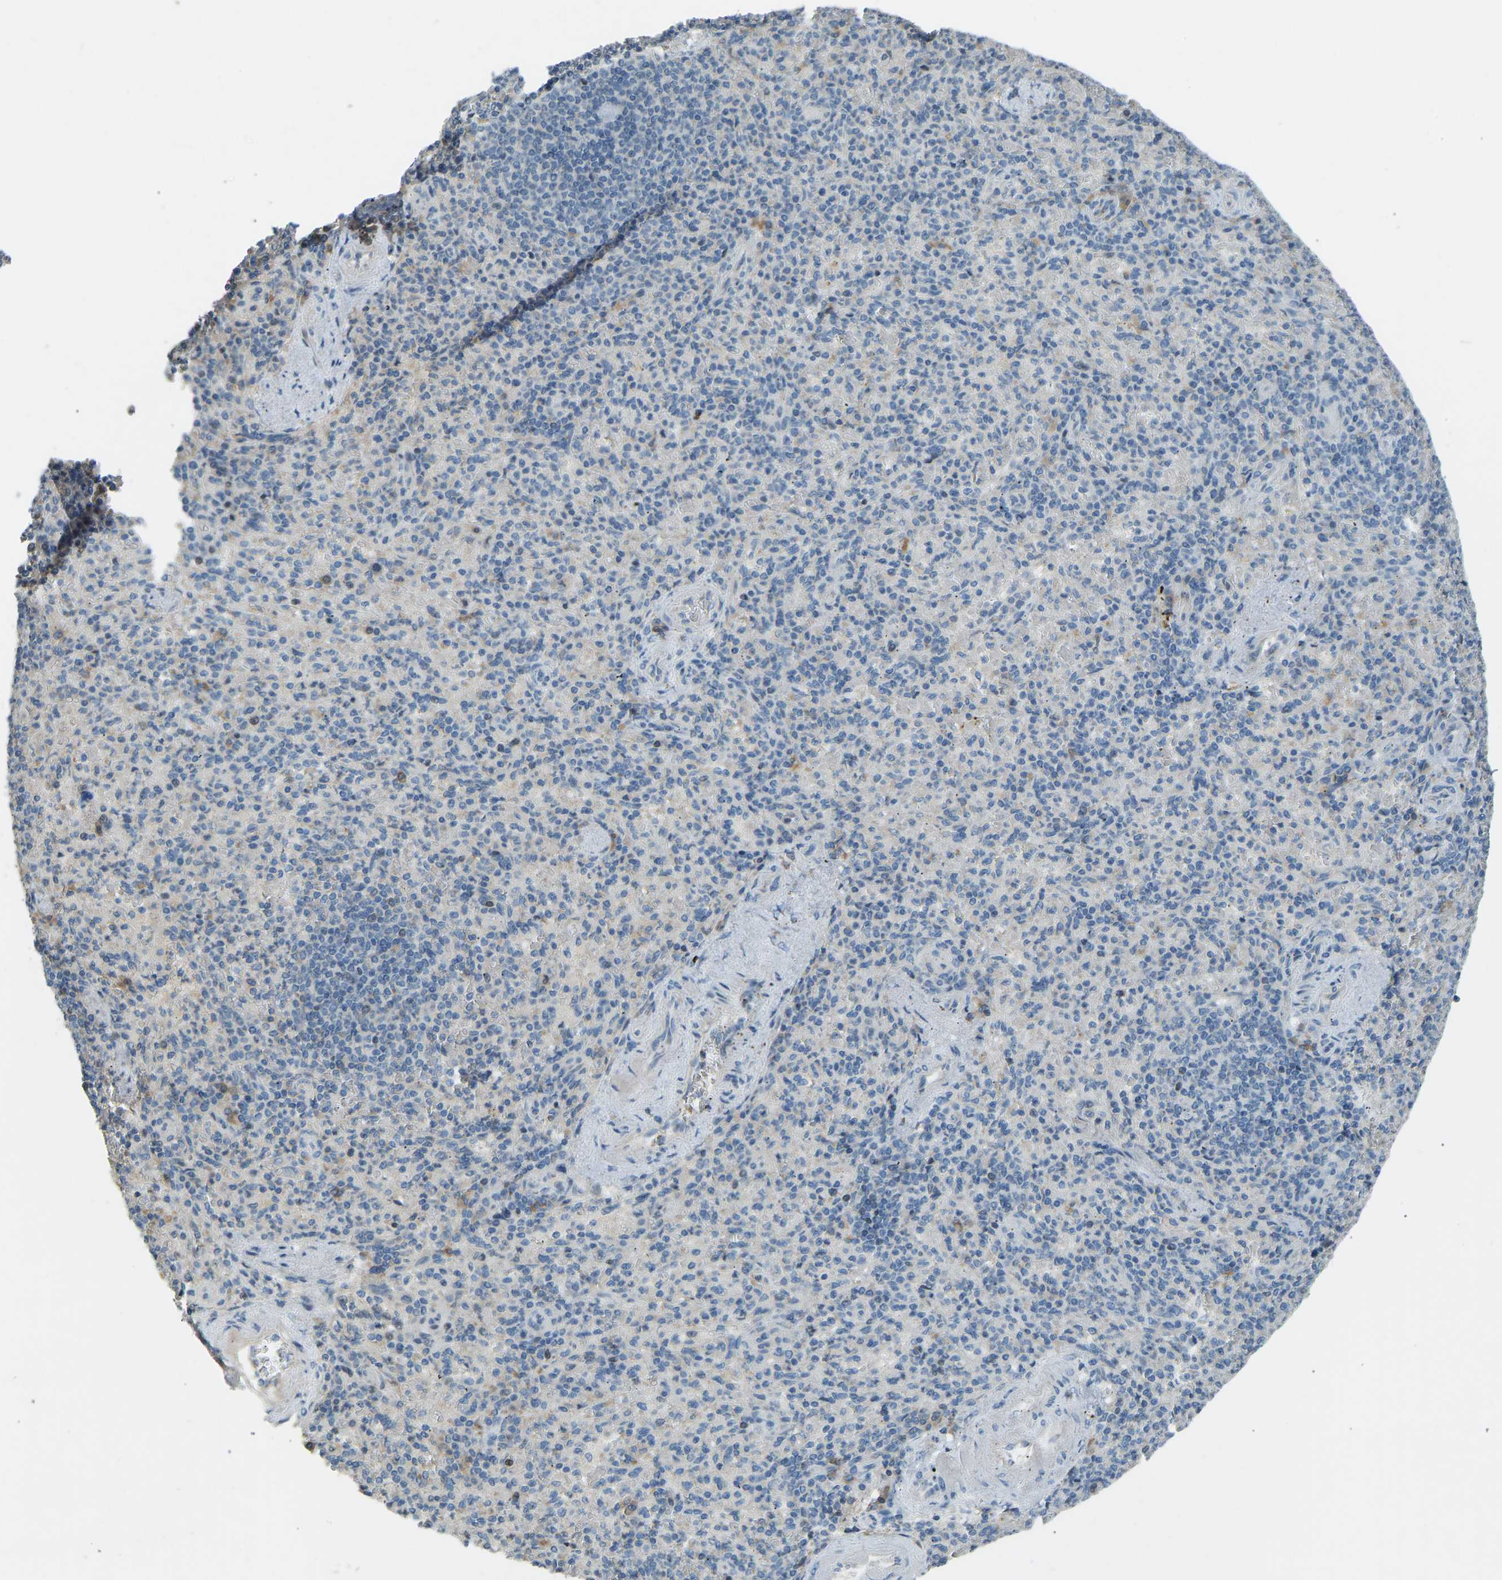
{"staining": {"intensity": "weak", "quantity": "<25%", "location": "cytoplasmic/membranous"}, "tissue": "spleen", "cell_type": "Cells in red pulp", "image_type": "normal", "snomed": [{"axis": "morphology", "description": "Normal tissue, NOS"}, {"axis": "topography", "description": "Spleen"}], "caption": "A photomicrograph of spleen stained for a protein reveals no brown staining in cells in red pulp. Nuclei are stained in blue.", "gene": "FBLN2", "patient": {"sex": "female", "age": 74}}